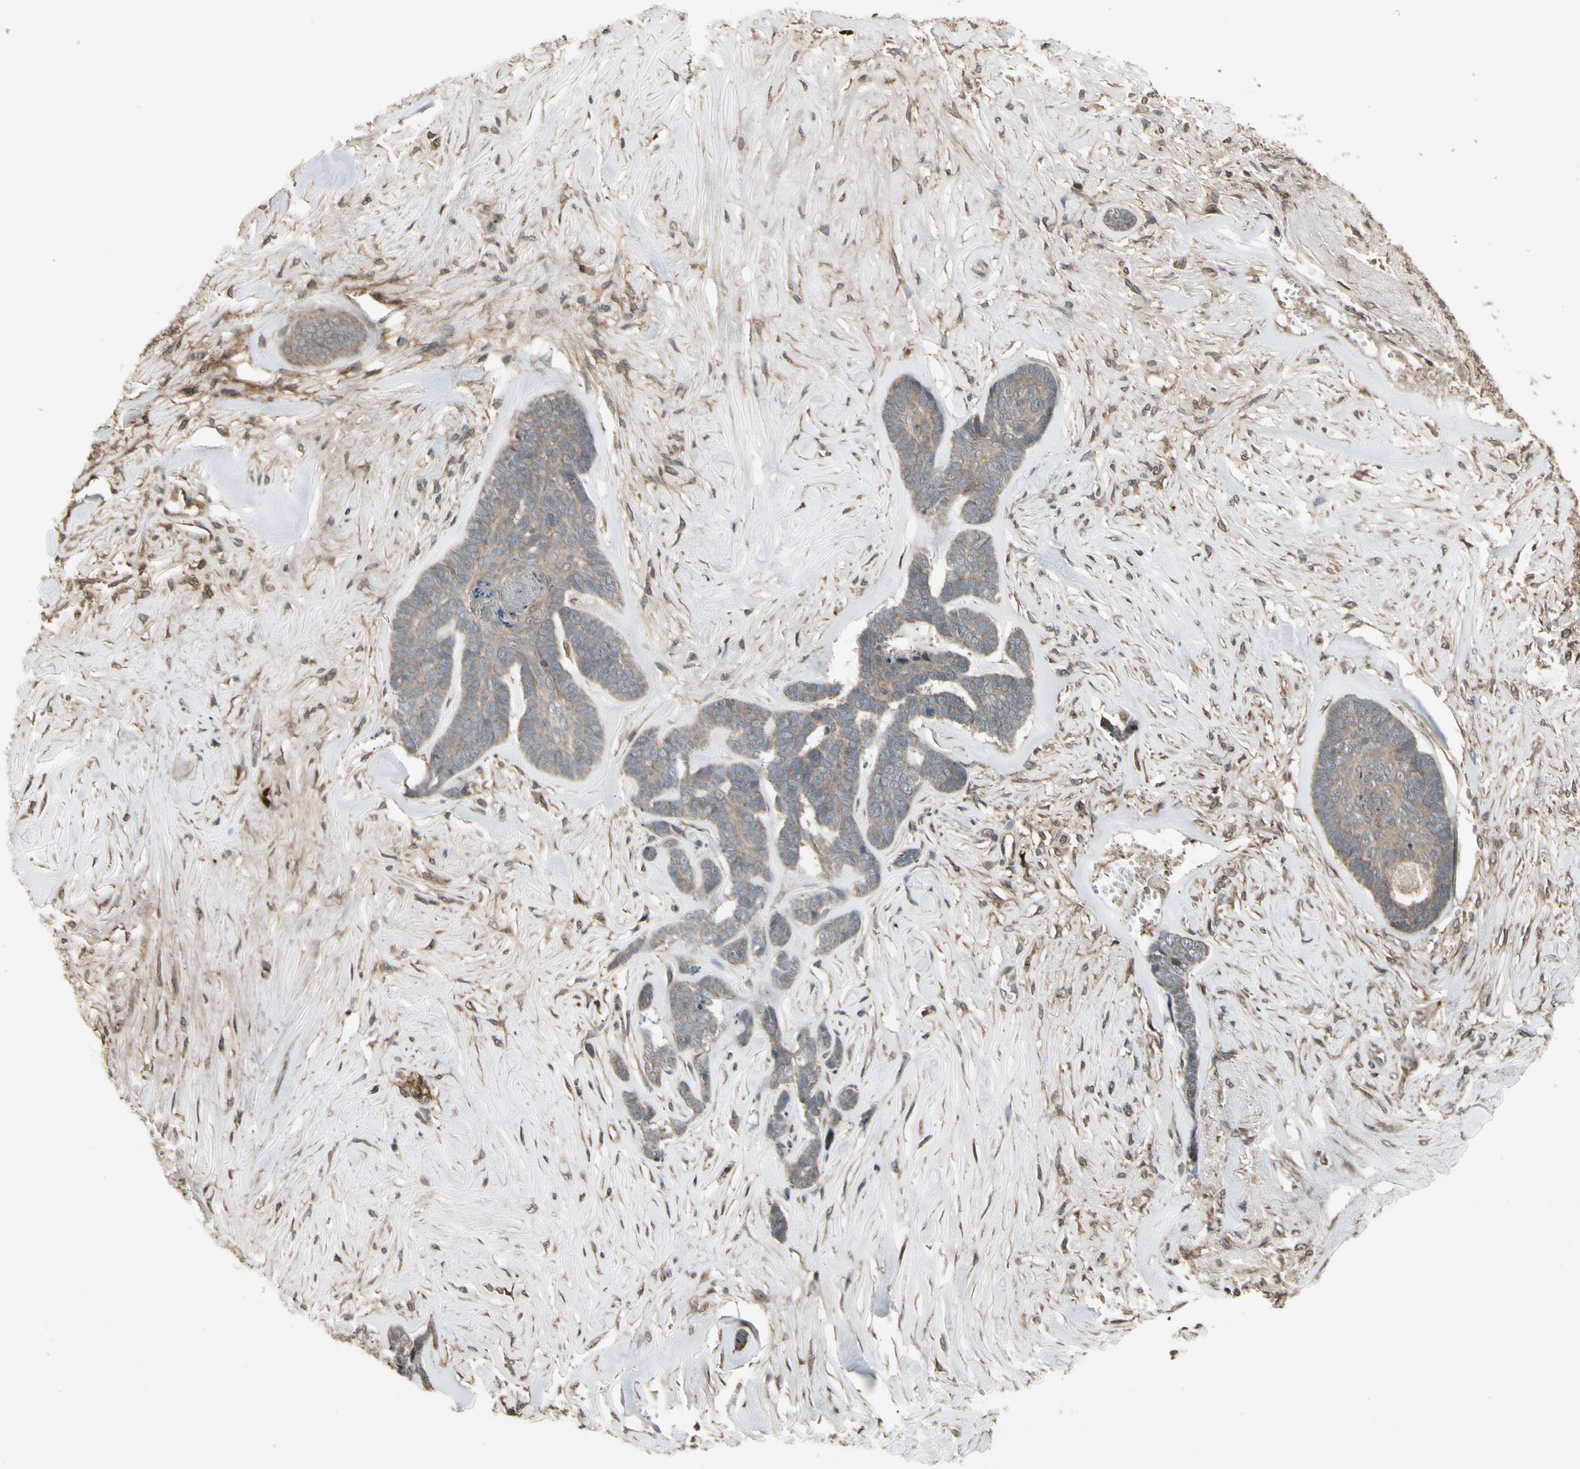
{"staining": {"intensity": "weak", "quantity": "25%-75%", "location": "cytoplasmic/membranous"}, "tissue": "skin cancer", "cell_type": "Tumor cells", "image_type": "cancer", "snomed": [{"axis": "morphology", "description": "Basal cell carcinoma"}, {"axis": "topography", "description": "Skin"}], "caption": "Human basal cell carcinoma (skin) stained for a protein (brown) reveals weak cytoplasmic/membranous positive expression in approximately 25%-75% of tumor cells.", "gene": "CSF1R", "patient": {"sex": "male", "age": 84}}